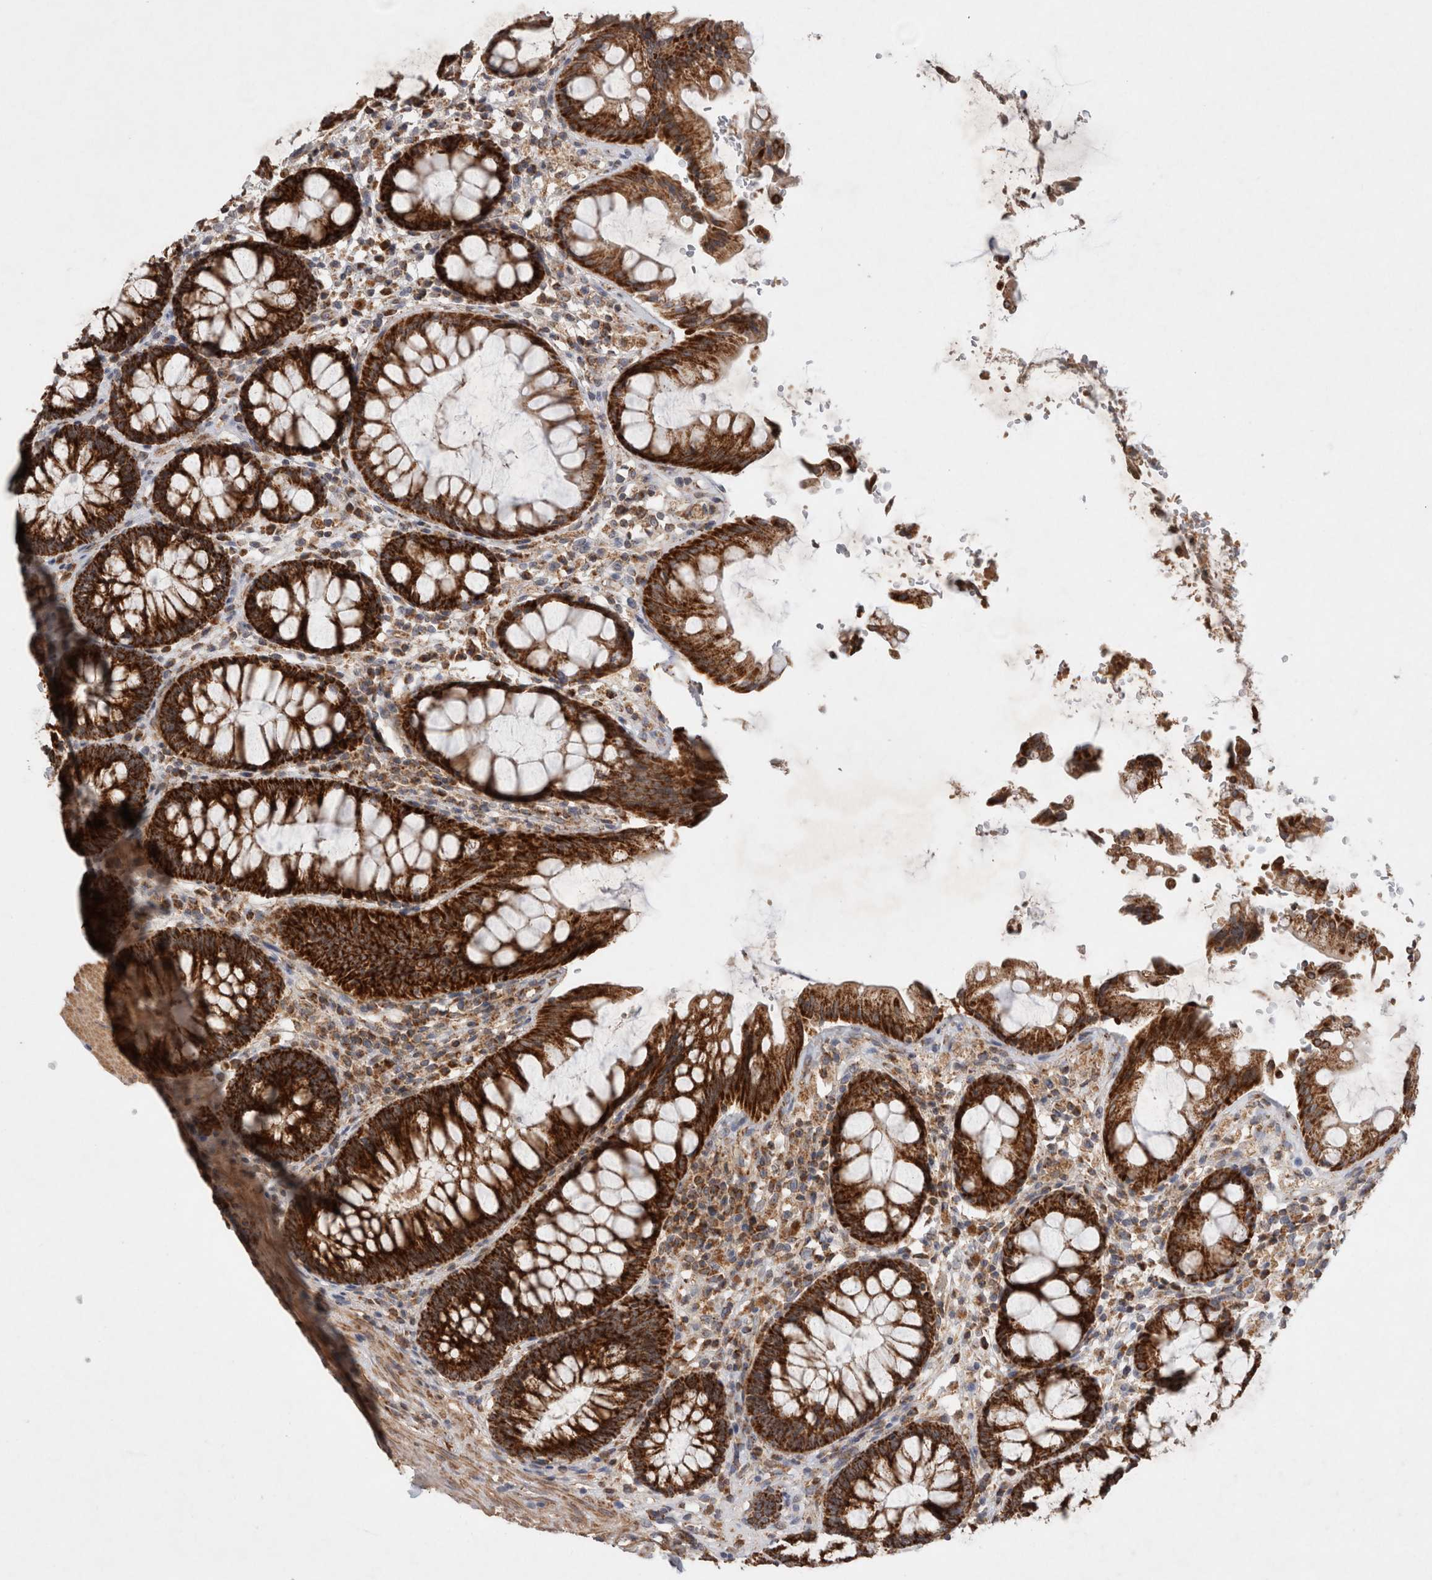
{"staining": {"intensity": "strong", "quantity": ">75%", "location": "cytoplasmic/membranous"}, "tissue": "rectum", "cell_type": "Glandular cells", "image_type": "normal", "snomed": [{"axis": "morphology", "description": "Normal tissue, NOS"}, {"axis": "topography", "description": "Rectum"}], "caption": "A brown stain labels strong cytoplasmic/membranous staining of a protein in glandular cells of unremarkable rectum.", "gene": "MRPS28", "patient": {"sex": "male", "age": 64}}